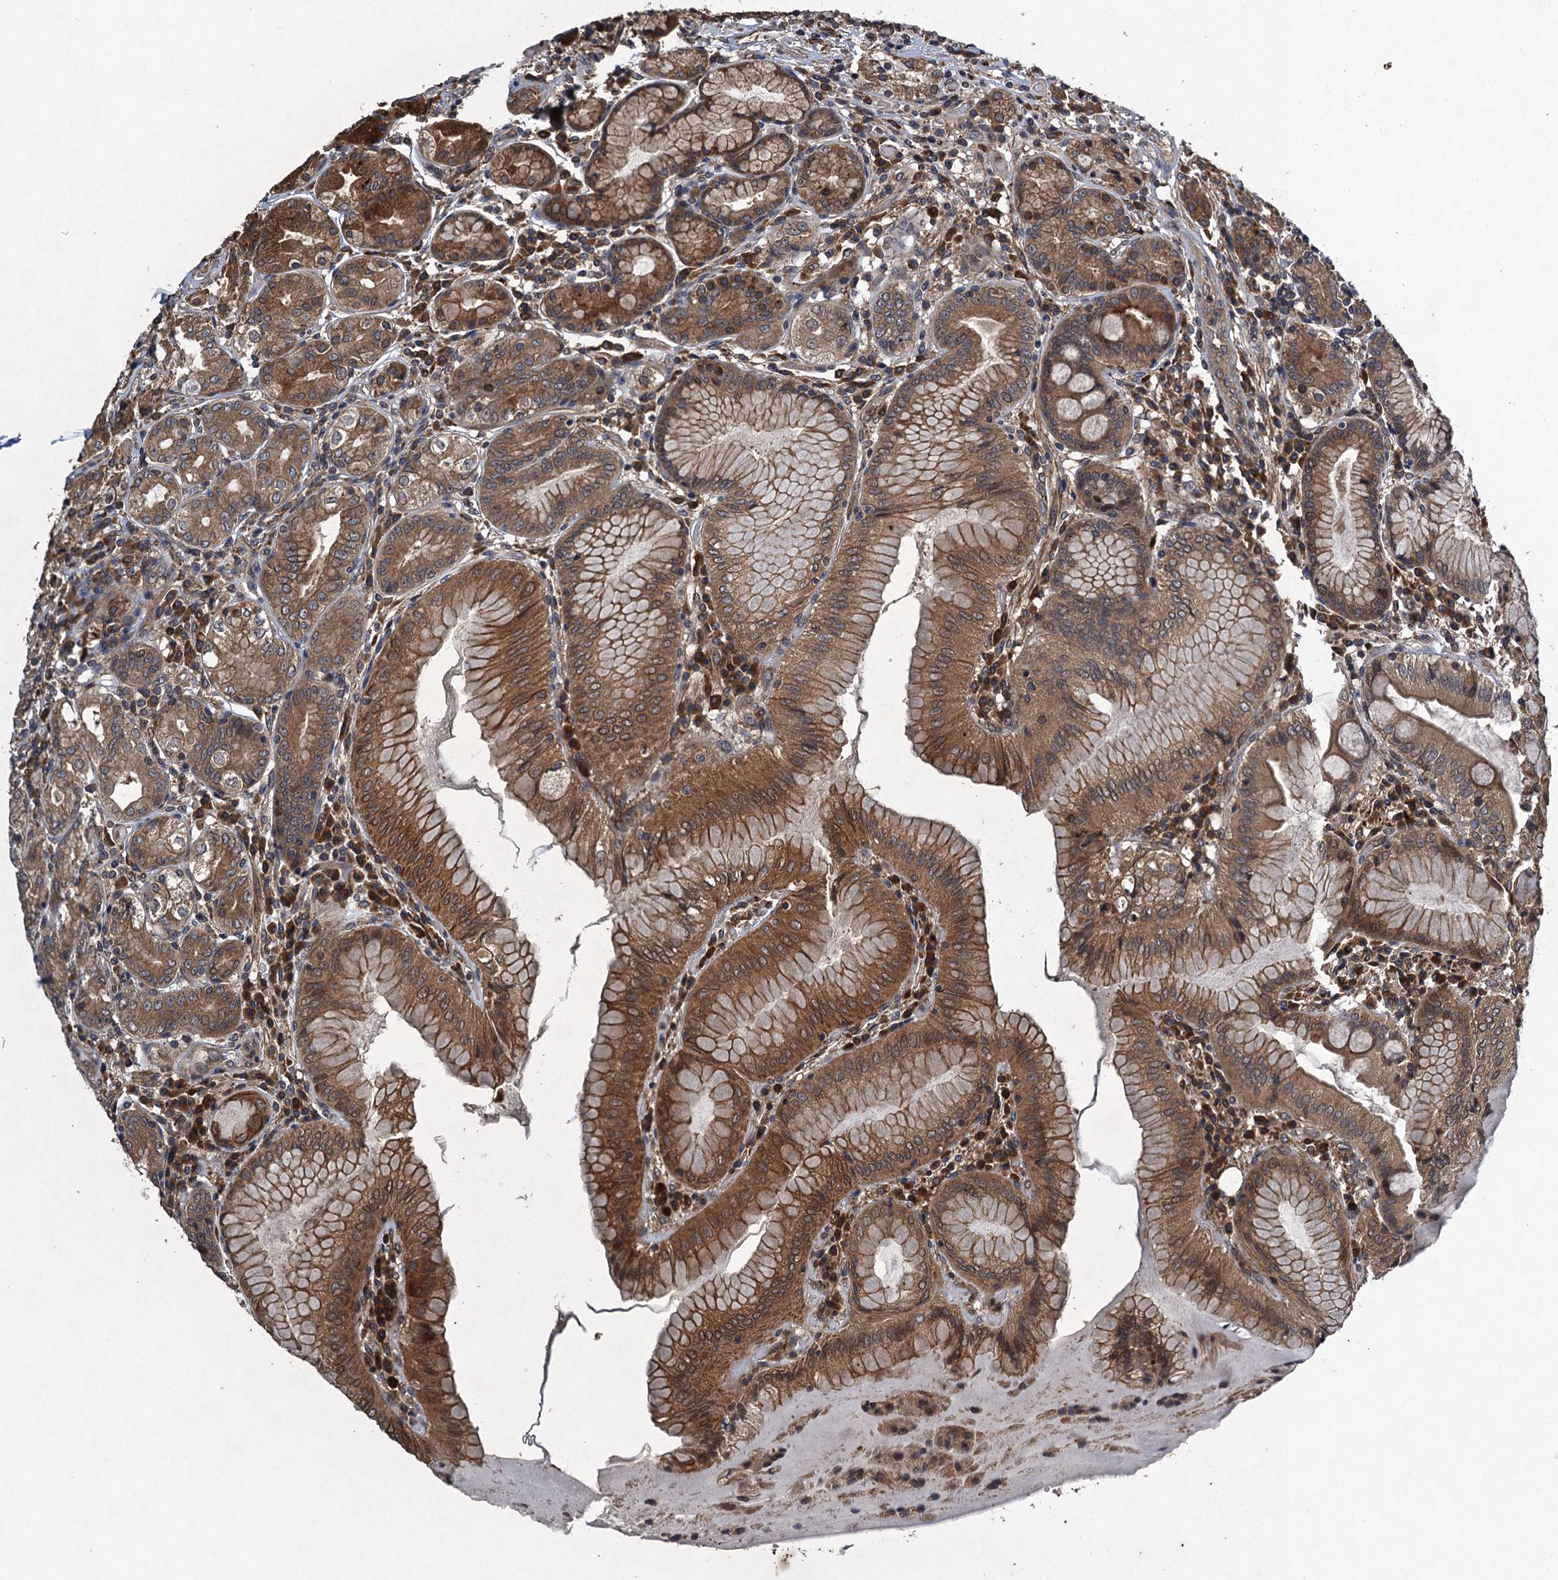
{"staining": {"intensity": "moderate", "quantity": ">75%", "location": "cytoplasmic/membranous"}, "tissue": "stomach", "cell_type": "Glandular cells", "image_type": "normal", "snomed": [{"axis": "morphology", "description": "Normal tissue, NOS"}, {"axis": "topography", "description": "Stomach, upper"}, {"axis": "topography", "description": "Stomach, lower"}], "caption": "This histopathology image exhibits benign stomach stained with immunohistochemistry to label a protein in brown. The cytoplasmic/membranous of glandular cells show moderate positivity for the protein. Nuclei are counter-stained blue.", "gene": "CNTN5", "patient": {"sex": "female", "age": 76}}